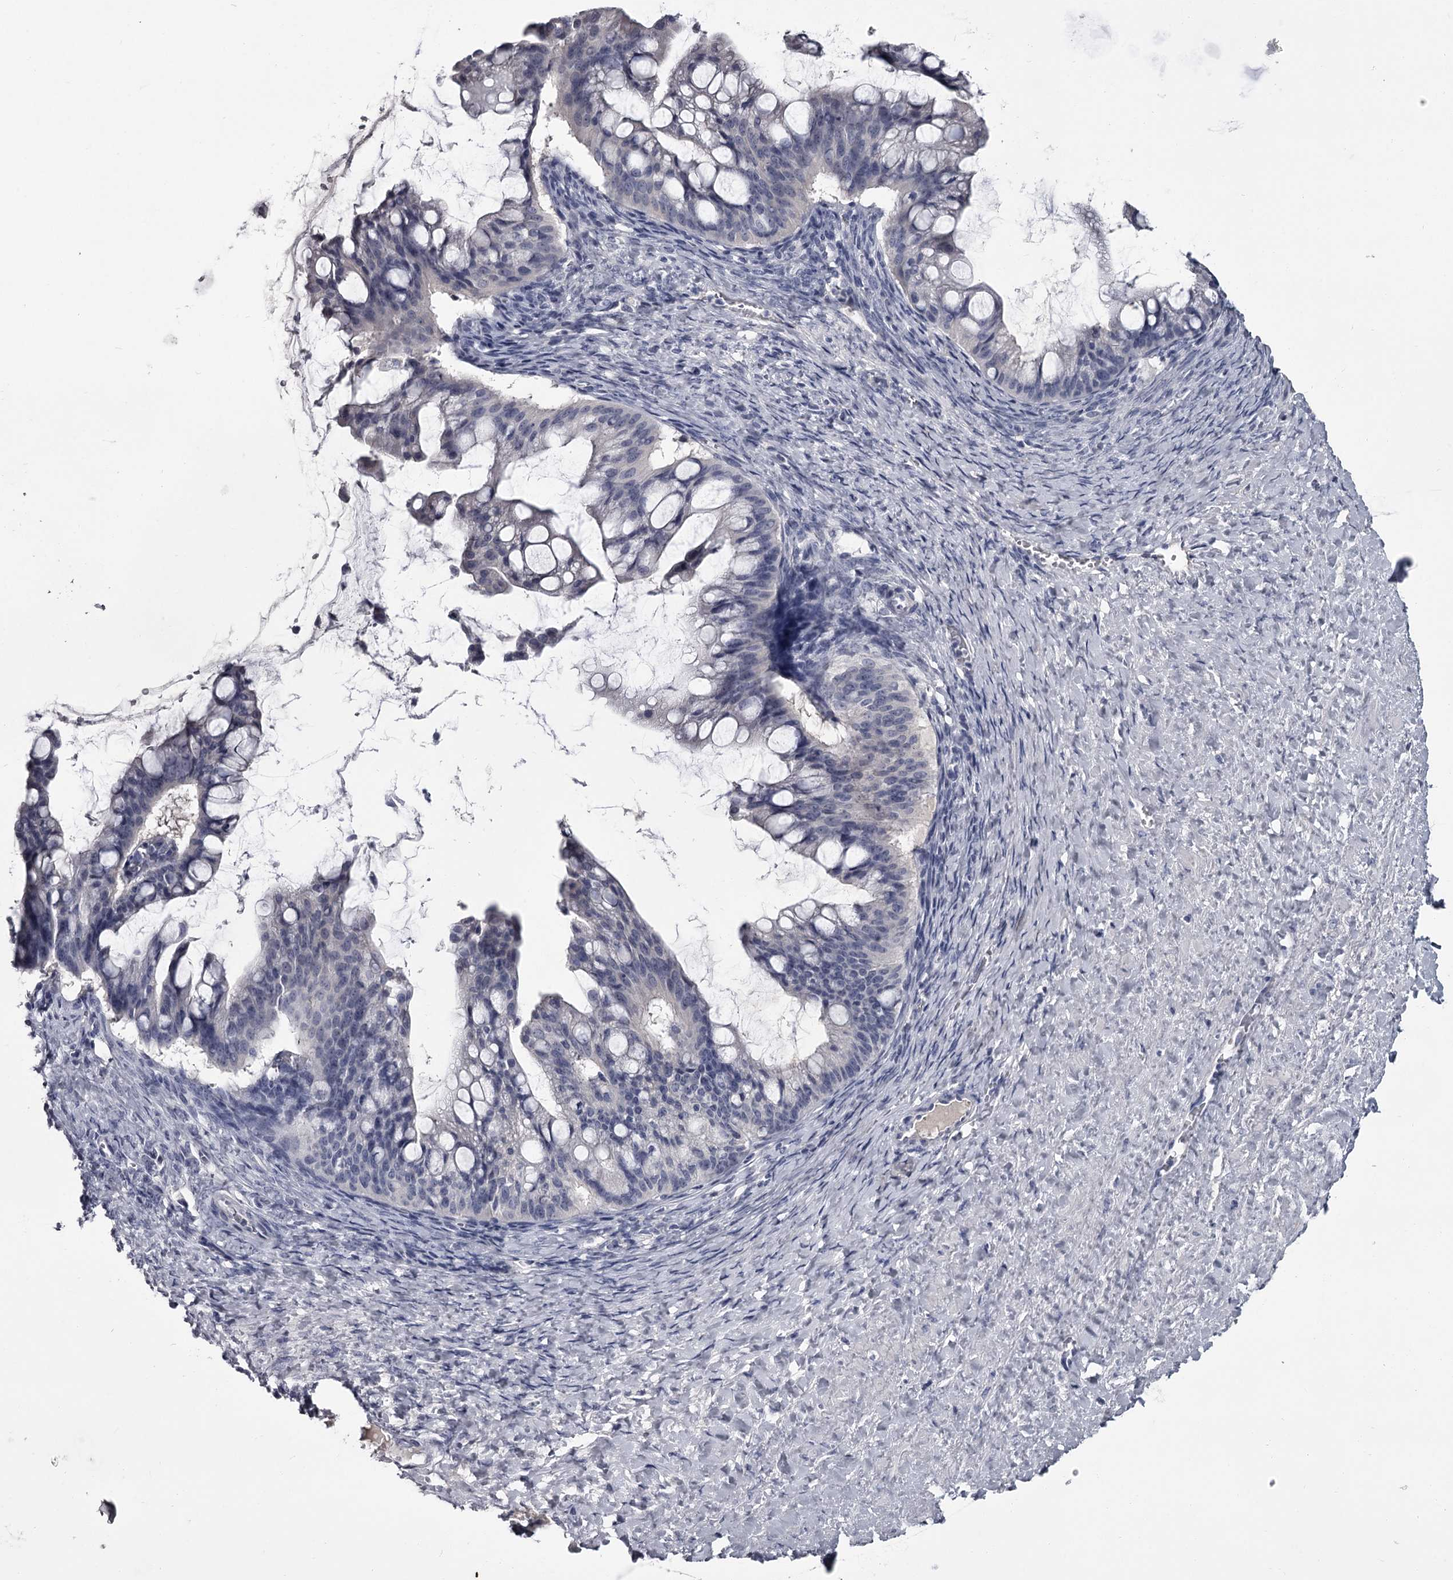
{"staining": {"intensity": "negative", "quantity": "none", "location": "none"}, "tissue": "ovarian cancer", "cell_type": "Tumor cells", "image_type": "cancer", "snomed": [{"axis": "morphology", "description": "Cystadenocarcinoma, mucinous, NOS"}, {"axis": "topography", "description": "Ovary"}], "caption": "Ovarian cancer (mucinous cystadenocarcinoma) was stained to show a protein in brown. There is no significant positivity in tumor cells.", "gene": "DAO", "patient": {"sex": "female", "age": 73}}